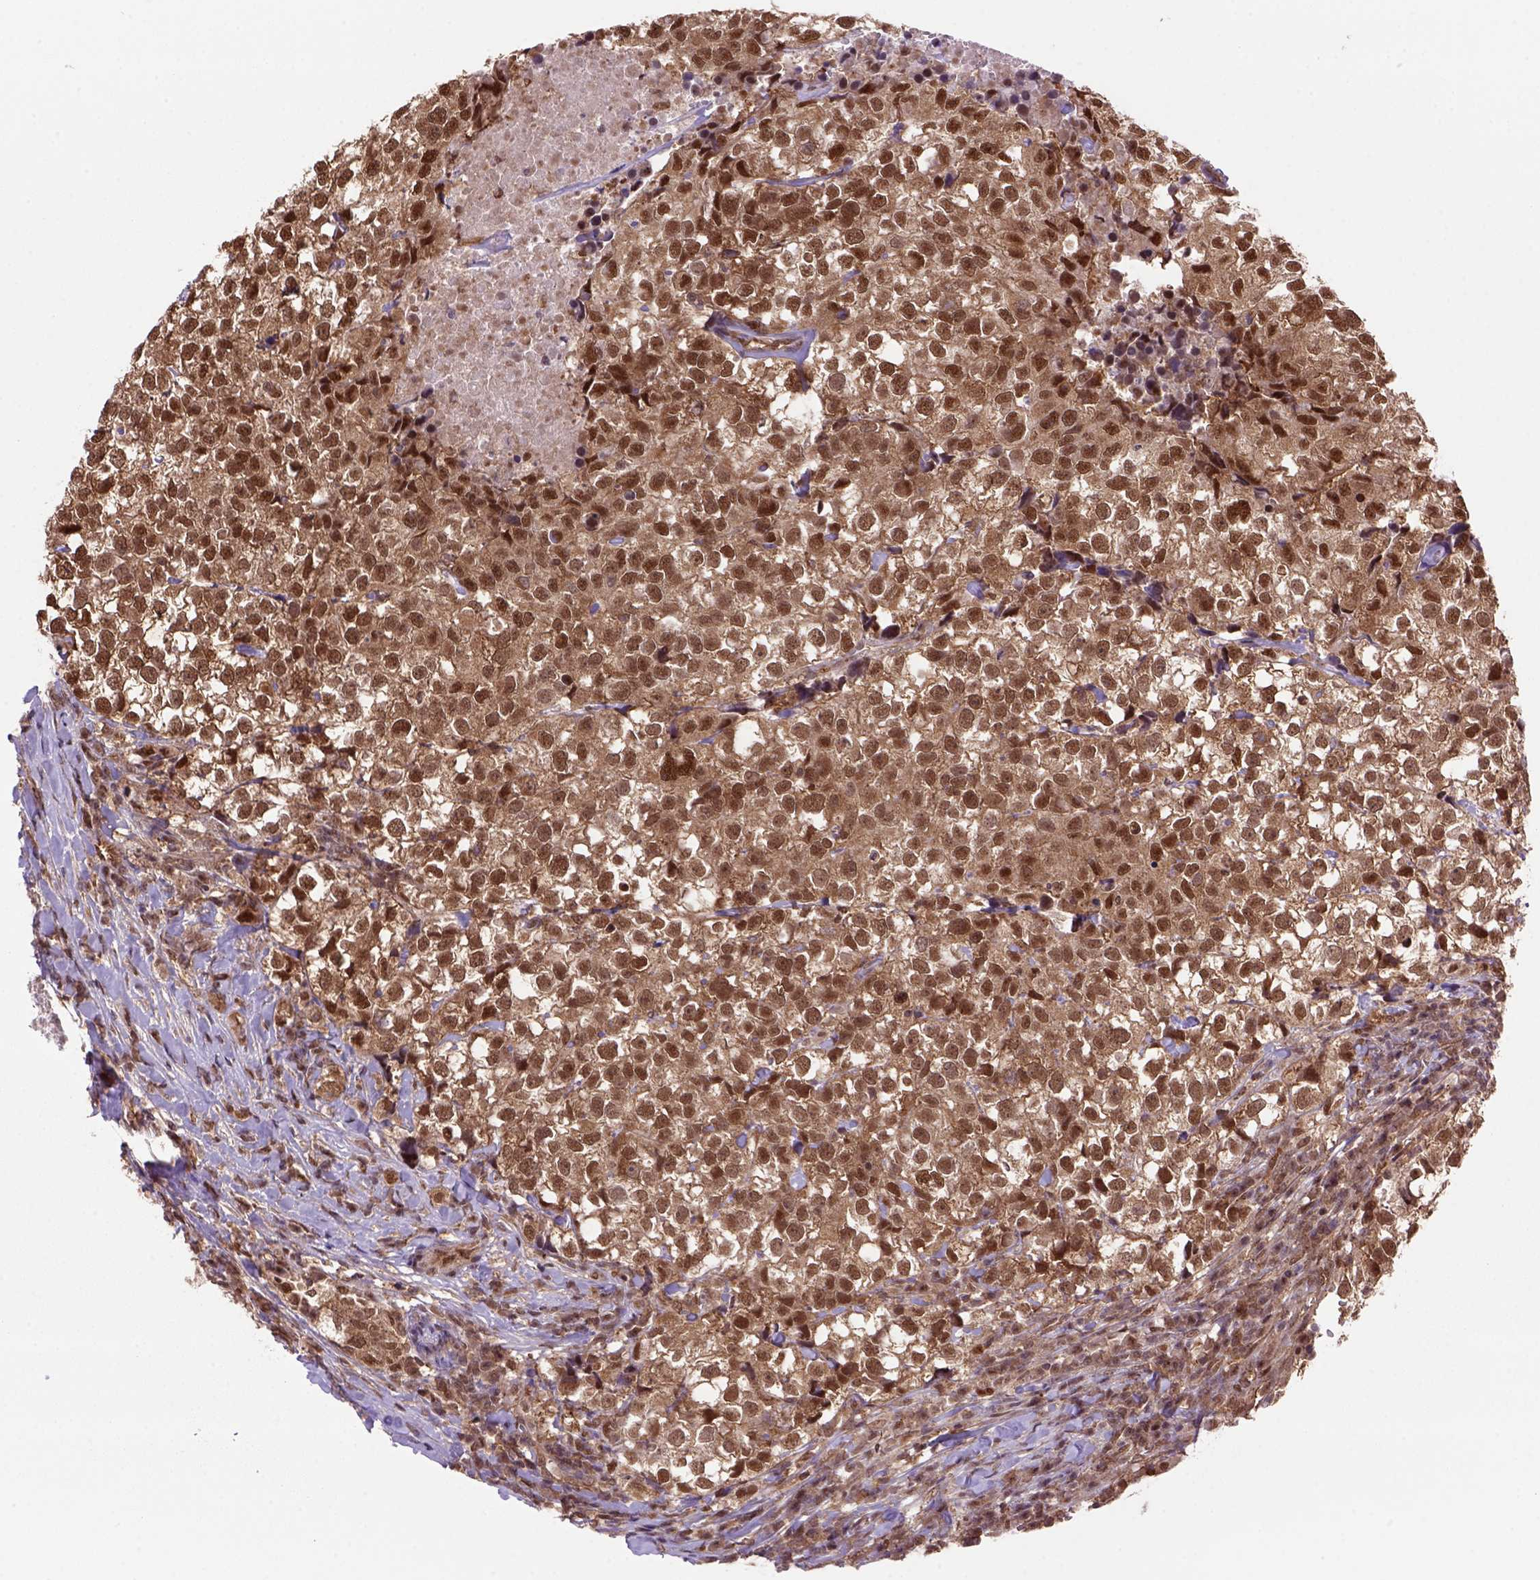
{"staining": {"intensity": "strong", "quantity": ">75%", "location": "cytoplasmic/membranous,nuclear"}, "tissue": "breast cancer", "cell_type": "Tumor cells", "image_type": "cancer", "snomed": [{"axis": "morphology", "description": "Duct carcinoma"}, {"axis": "topography", "description": "Breast"}], "caption": "Immunohistochemistry of human breast cancer (invasive ductal carcinoma) displays high levels of strong cytoplasmic/membranous and nuclear staining in about >75% of tumor cells.", "gene": "PSMC2", "patient": {"sex": "female", "age": 30}}